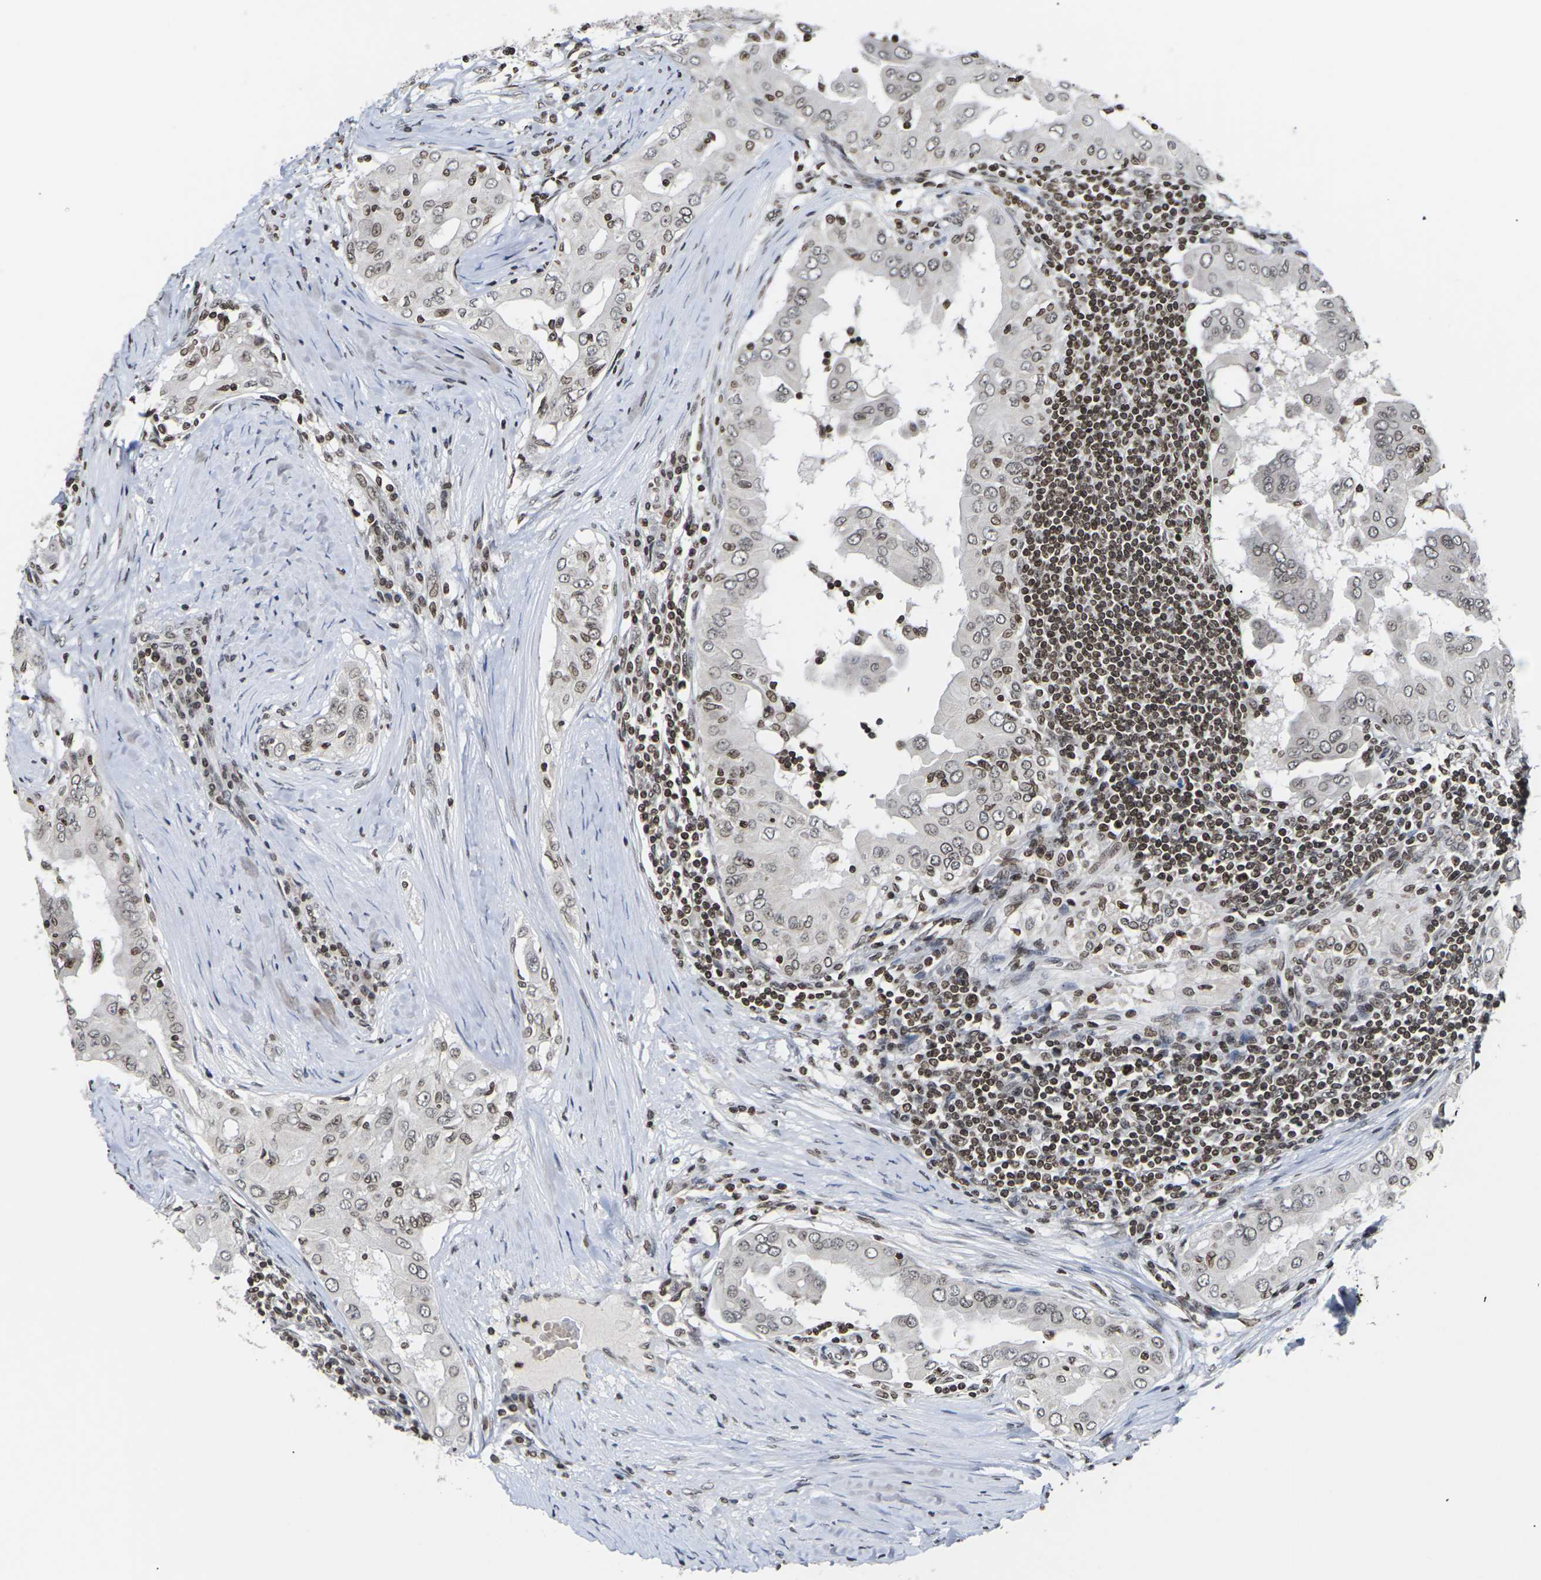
{"staining": {"intensity": "moderate", "quantity": "25%-75%", "location": "nuclear"}, "tissue": "thyroid cancer", "cell_type": "Tumor cells", "image_type": "cancer", "snomed": [{"axis": "morphology", "description": "Papillary adenocarcinoma, NOS"}, {"axis": "topography", "description": "Thyroid gland"}], "caption": "Thyroid cancer stained for a protein displays moderate nuclear positivity in tumor cells.", "gene": "ETV5", "patient": {"sex": "male", "age": 33}}